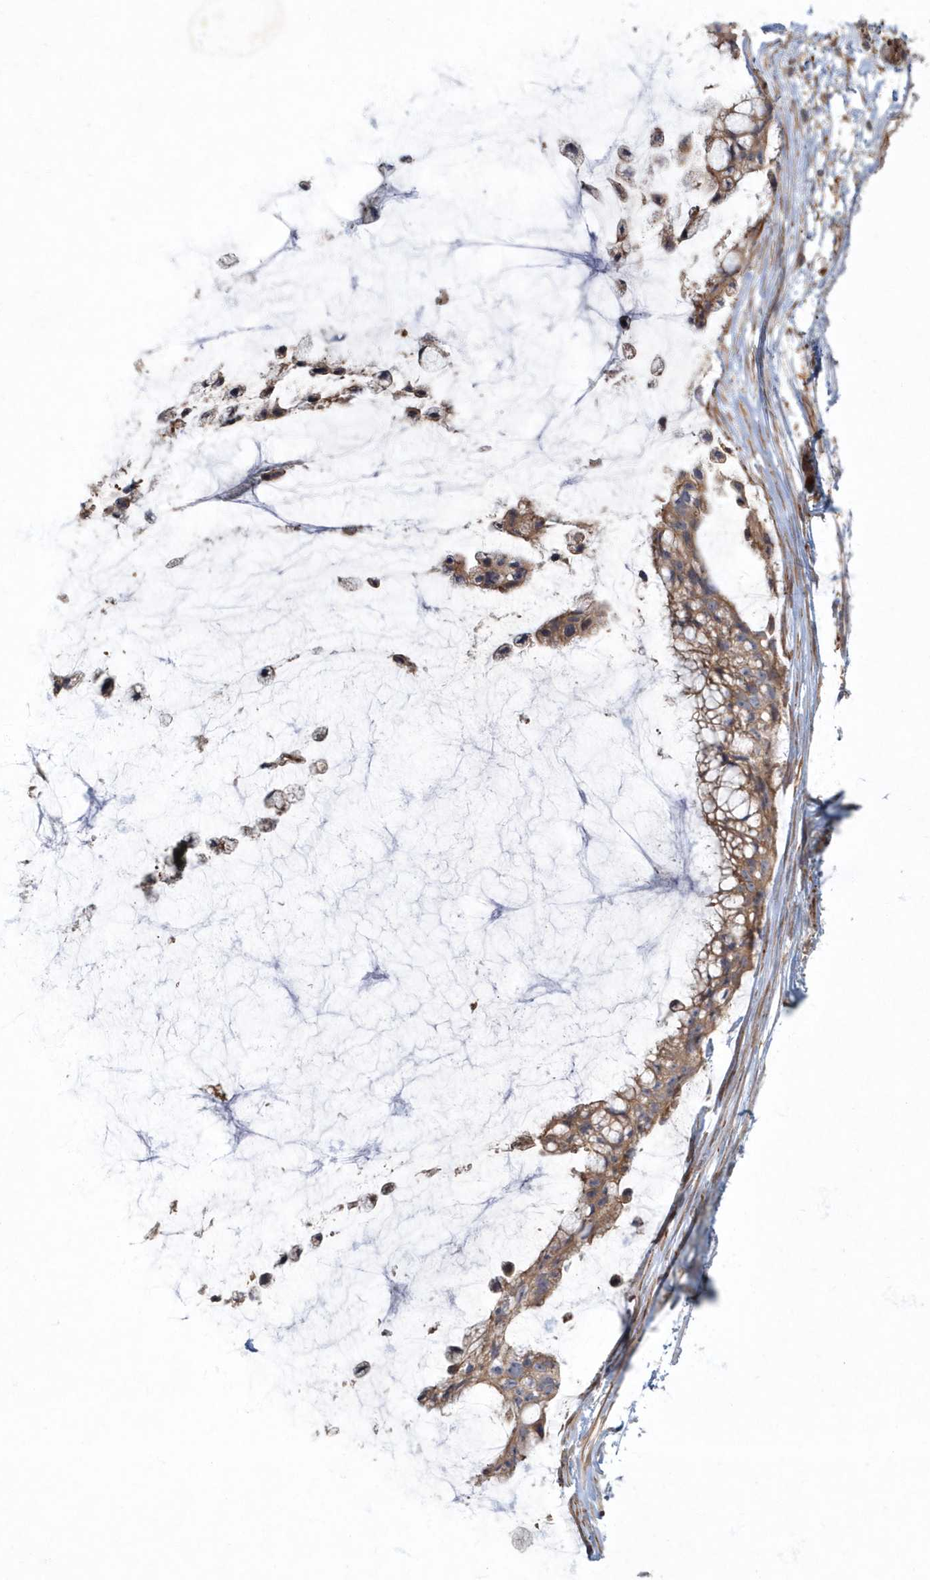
{"staining": {"intensity": "moderate", "quantity": ">75%", "location": "cytoplasmic/membranous"}, "tissue": "ovarian cancer", "cell_type": "Tumor cells", "image_type": "cancer", "snomed": [{"axis": "morphology", "description": "Cystadenocarcinoma, mucinous, NOS"}, {"axis": "topography", "description": "Ovary"}], "caption": "Immunohistochemistry histopathology image of neoplastic tissue: mucinous cystadenocarcinoma (ovarian) stained using immunohistochemistry (IHC) exhibits medium levels of moderate protein expression localized specifically in the cytoplasmic/membranous of tumor cells, appearing as a cytoplasmic/membranous brown color.", "gene": "ARHGEF38", "patient": {"sex": "female", "age": 39}}